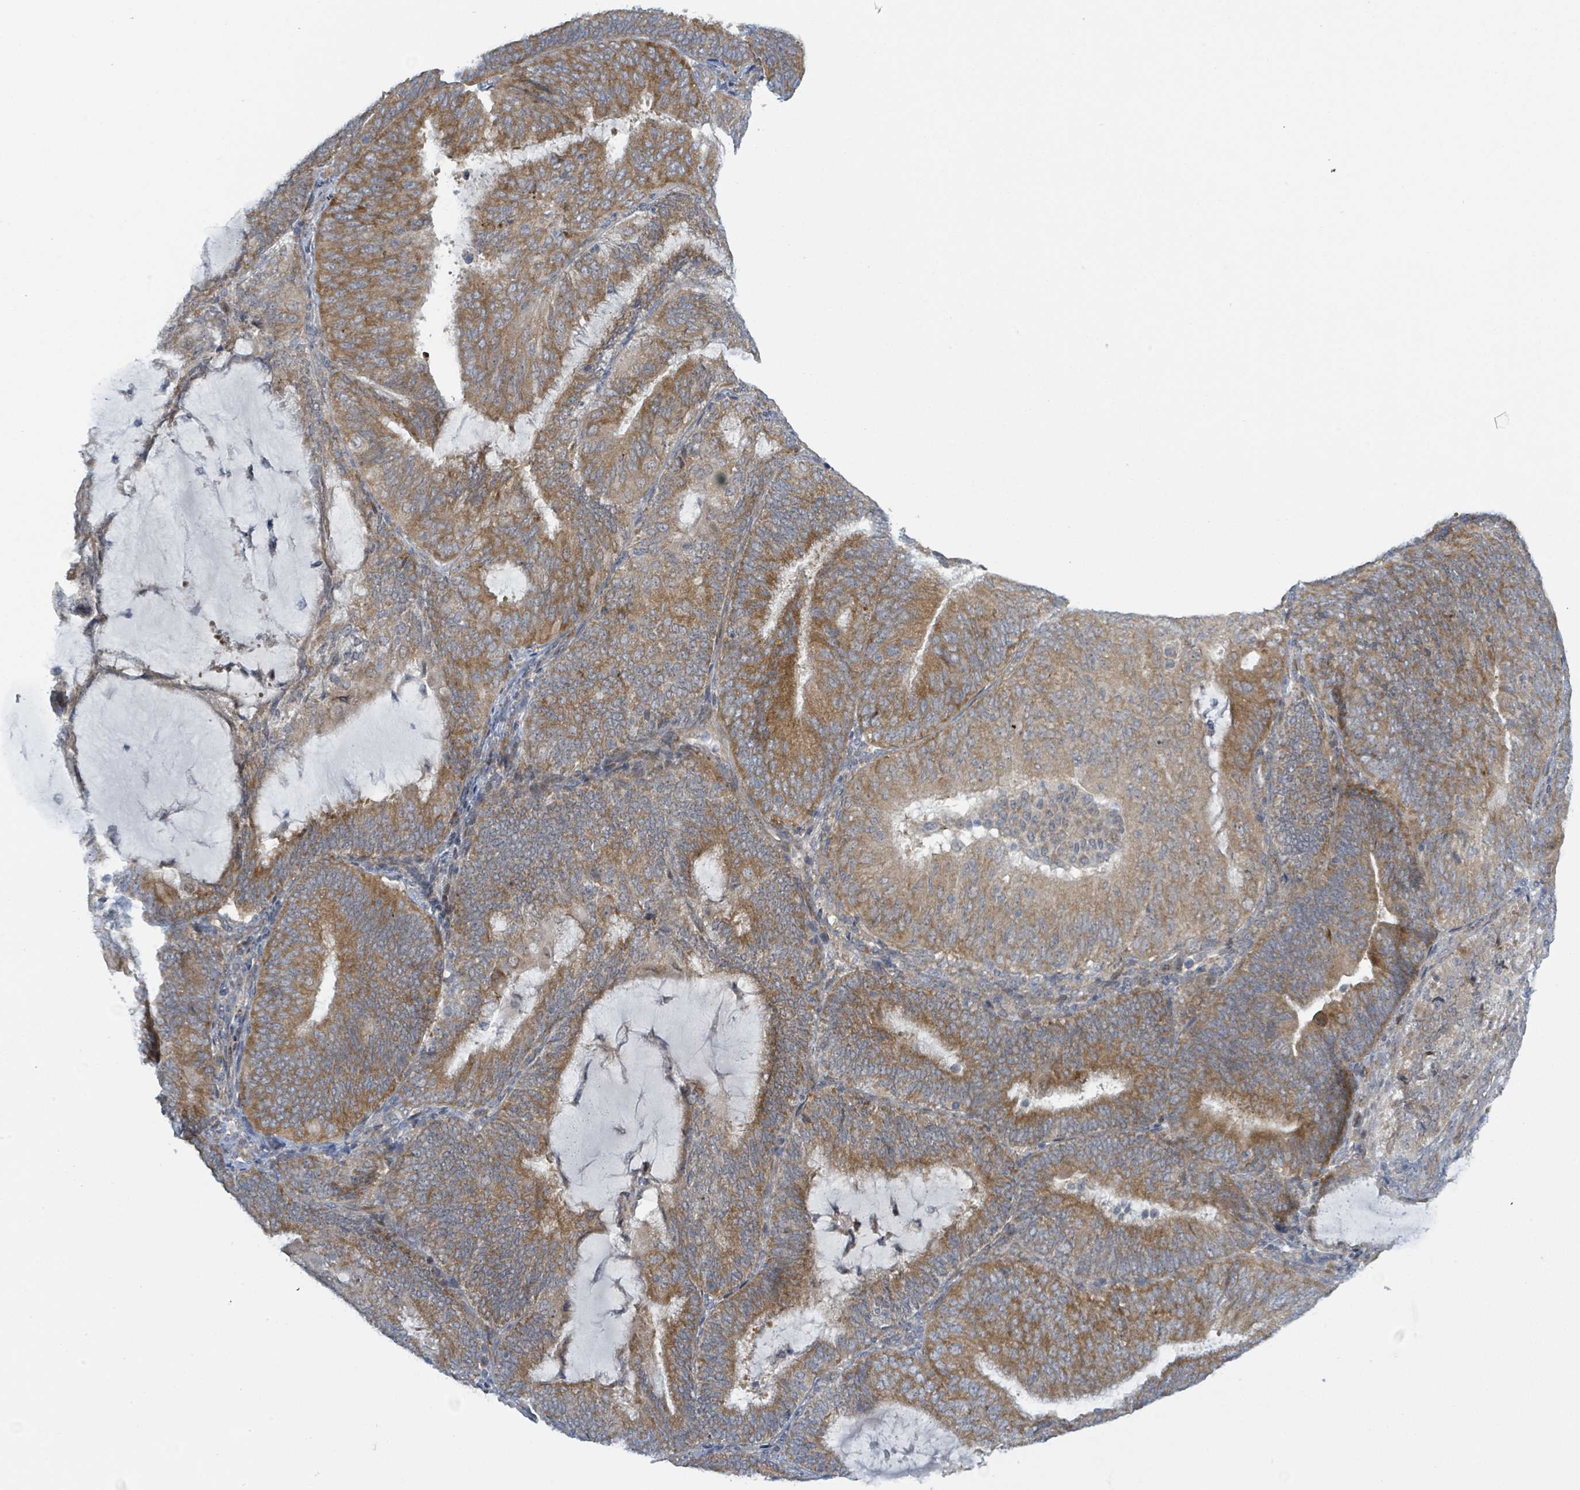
{"staining": {"intensity": "moderate", "quantity": ">75%", "location": "cytoplasmic/membranous"}, "tissue": "endometrial cancer", "cell_type": "Tumor cells", "image_type": "cancer", "snomed": [{"axis": "morphology", "description": "Adenocarcinoma, NOS"}, {"axis": "topography", "description": "Endometrium"}], "caption": "Protein expression analysis of endometrial cancer (adenocarcinoma) exhibits moderate cytoplasmic/membranous staining in about >75% of tumor cells.", "gene": "RPL32", "patient": {"sex": "female", "age": 81}}